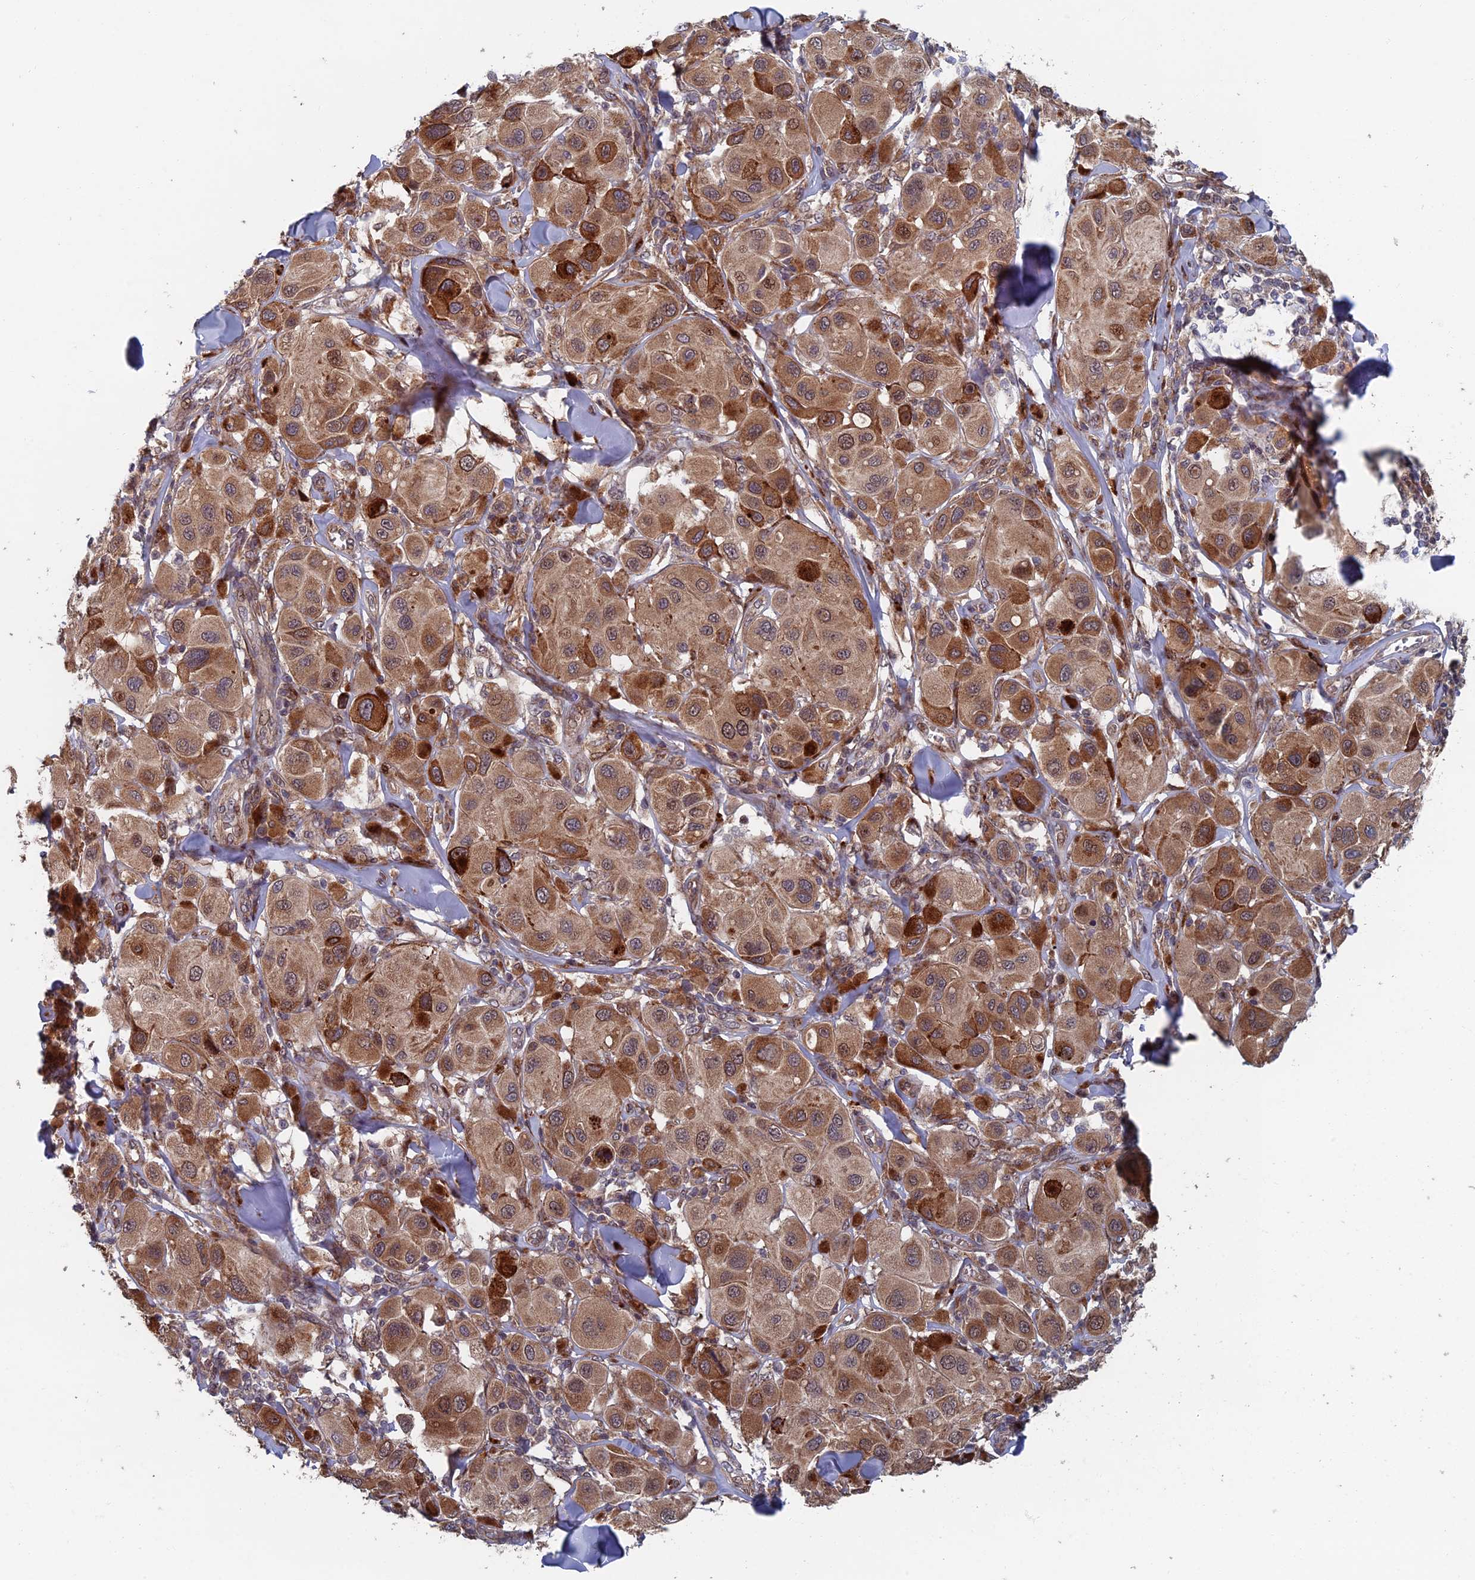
{"staining": {"intensity": "moderate", "quantity": ">75%", "location": "cytoplasmic/membranous"}, "tissue": "melanoma", "cell_type": "Tumor cells", "image_type": "cancer", "snomed": [{"axis": "morphology", "description": "Malignant melanoma, Metastatic site"}, {"axis": "topography", "description": "Skin"}], "caption": "Malignant melanoma (metastatic site) stained with IHC reveals moderate cytoplasmic/membranous positivity in about >75% of tumor cells.", "gene": "GTF2IRD1", "patient": {"sex": "male", "age": 41}}